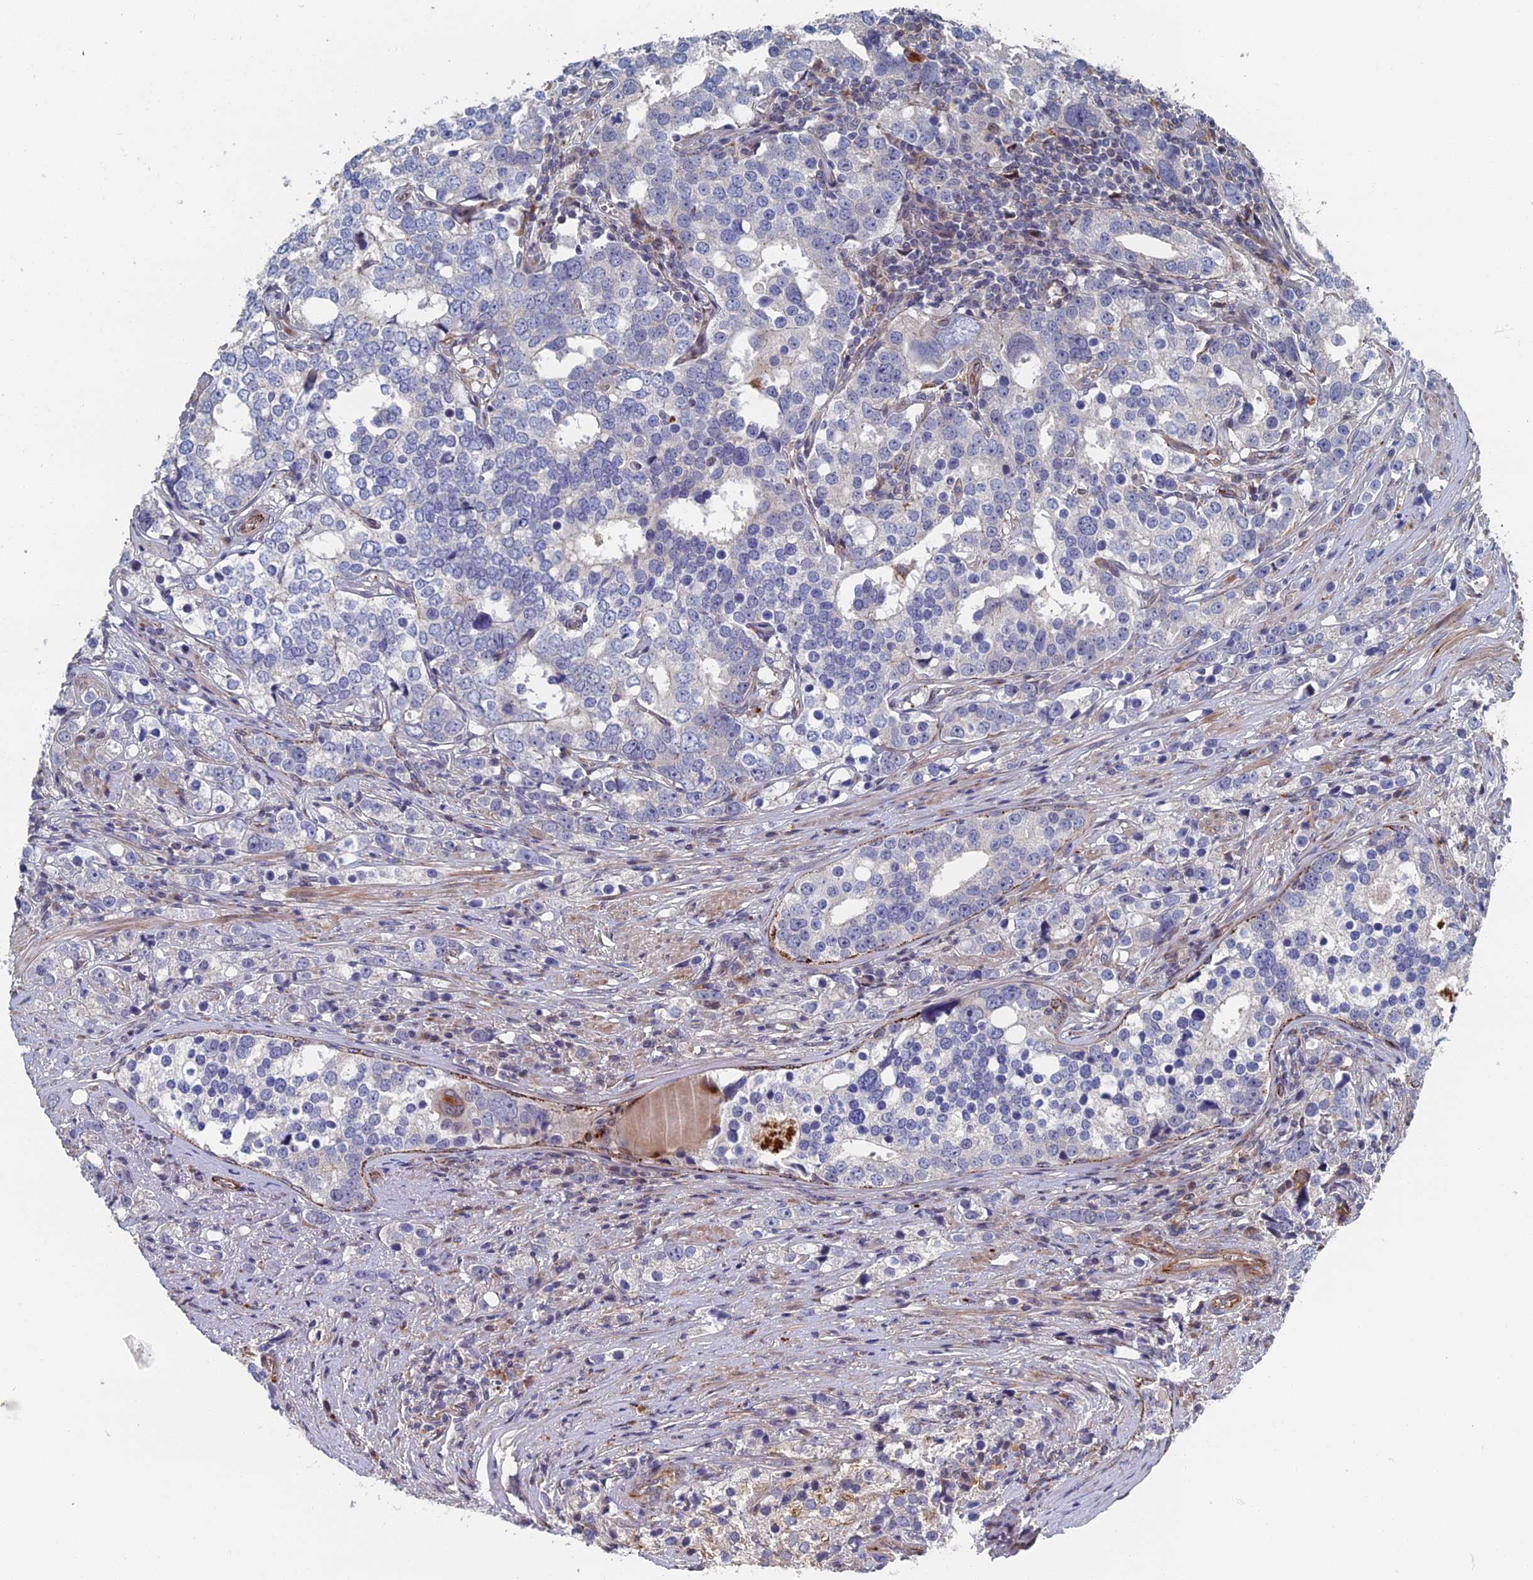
{"staining": {"intensity": "negative", "quantity": "none", "location": "none"}, "tissue": "prostate cancer", "cell_type": "Tumor cells", "image_type": "cancer", "snomed": [{"axis": "morphology", "description": "Adenocarcinoma, High grade"}, {"axis": "topography", "description": "Prostate"}], "caption": "Histopathology image shows no protein staining in tumor cells of prostate cancer (high-grade adenocarcinoma) tissue. (DAB (3,3'-diaminobenzidine) immunohistochemistry (IHC), high magnification).", "gene": "GTF2IRD1", "patient": {"sex": "male", "age": 71}}